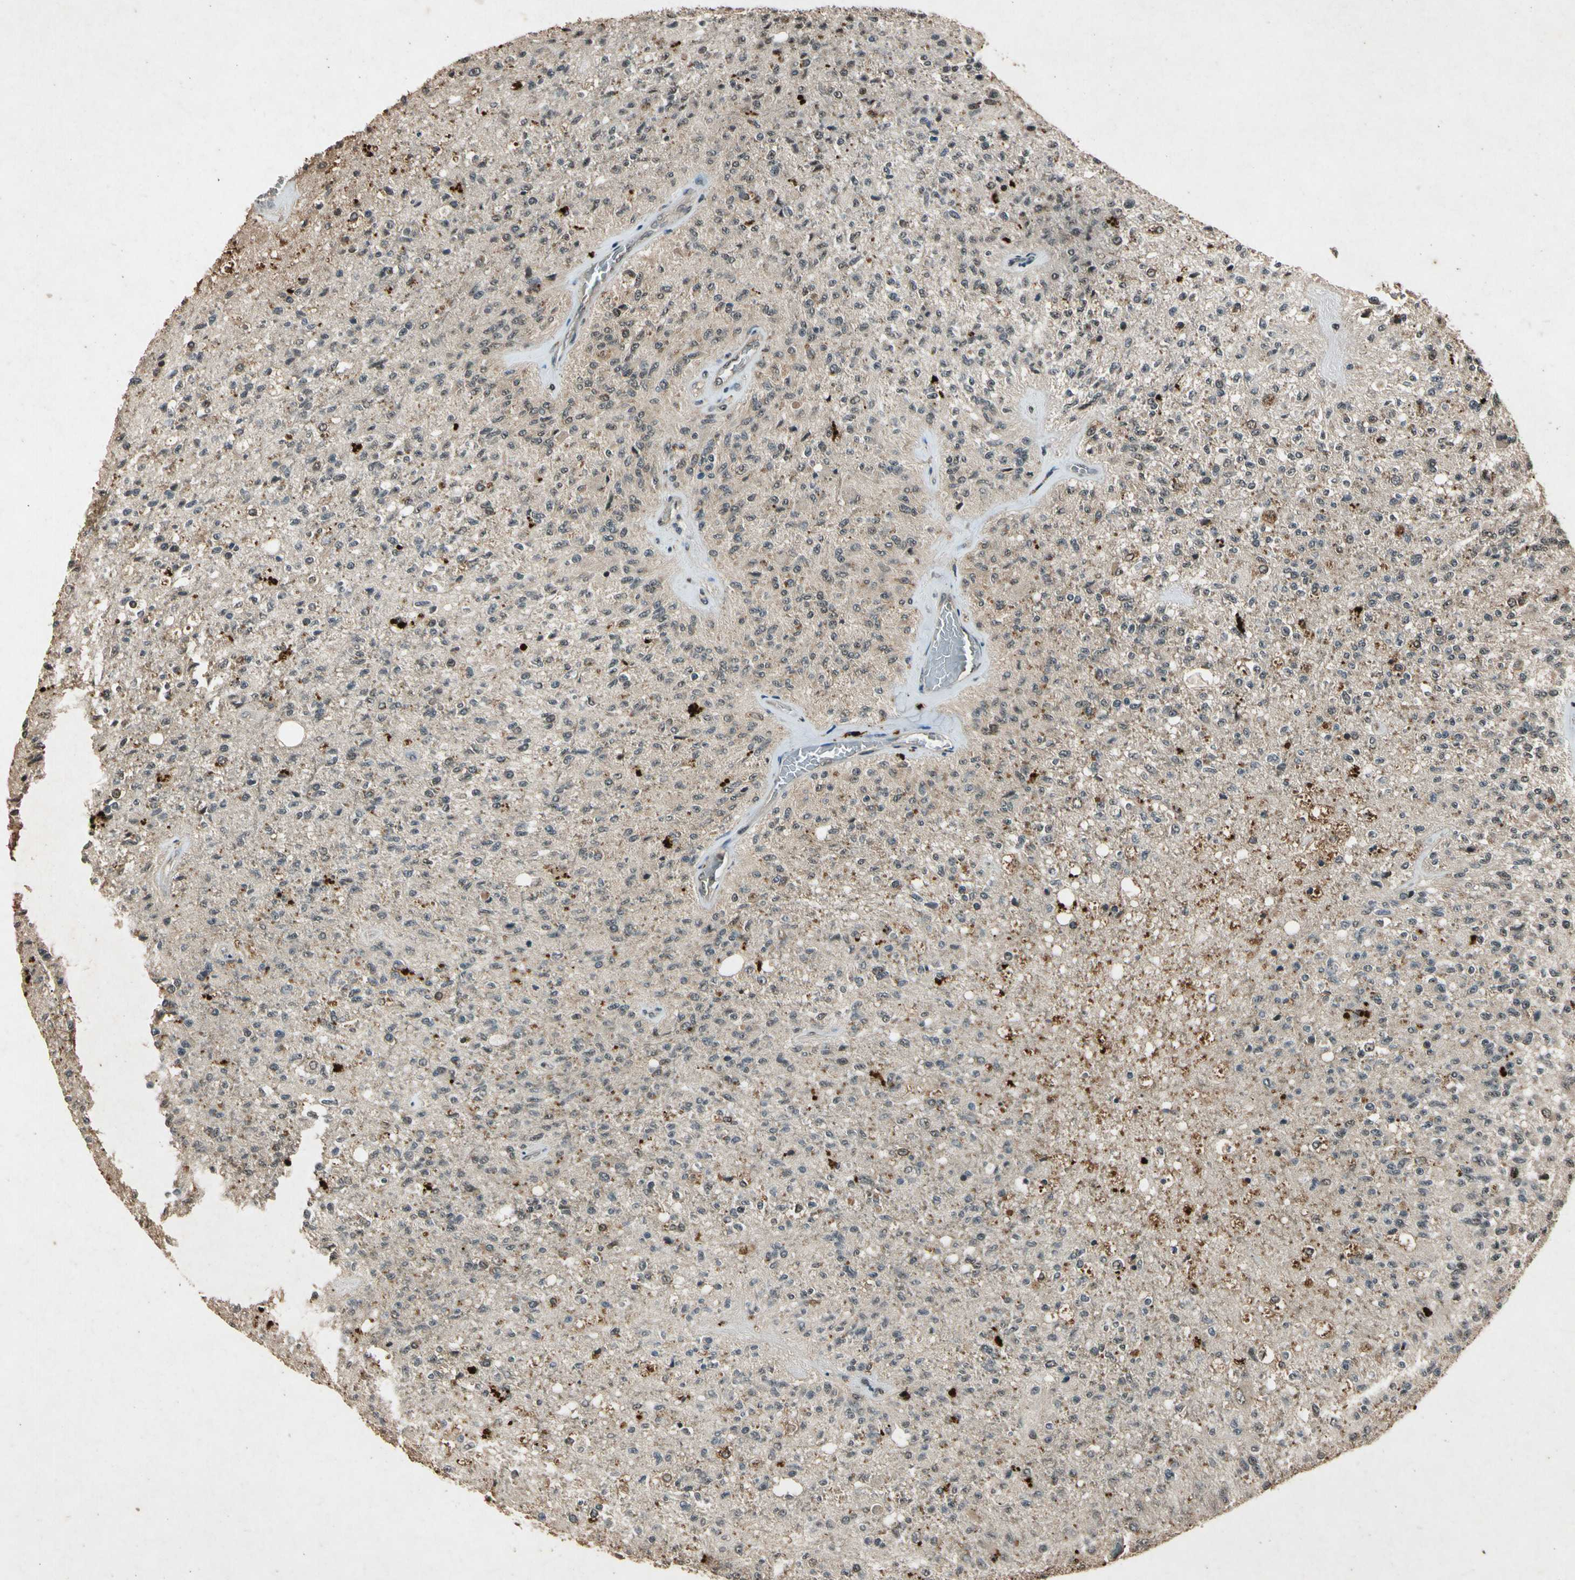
{"staining": {"intensity": "moderate", "quantity": "25%-75%", "location": "nuclear"}, "tissue": "glioma", "cell_type": "Tumor cells", "image_type": "cancer", "snomed": [{"axis": "morphology", "description": "Normal tissue, NOS"}, {"axis": "morphology", "description": "Glioma, malignant, High grade"}, {"axis": "topography", "description": "Cerebral cortex"}], "caption": "A photomicrograph showing moderate nuclear staining in approximately 25%-75% of tumor cells in glioma, as visualized by brown immunohistochemical staining.", "gene": "PML", "patient": {"sex": "male", "age": 77}}